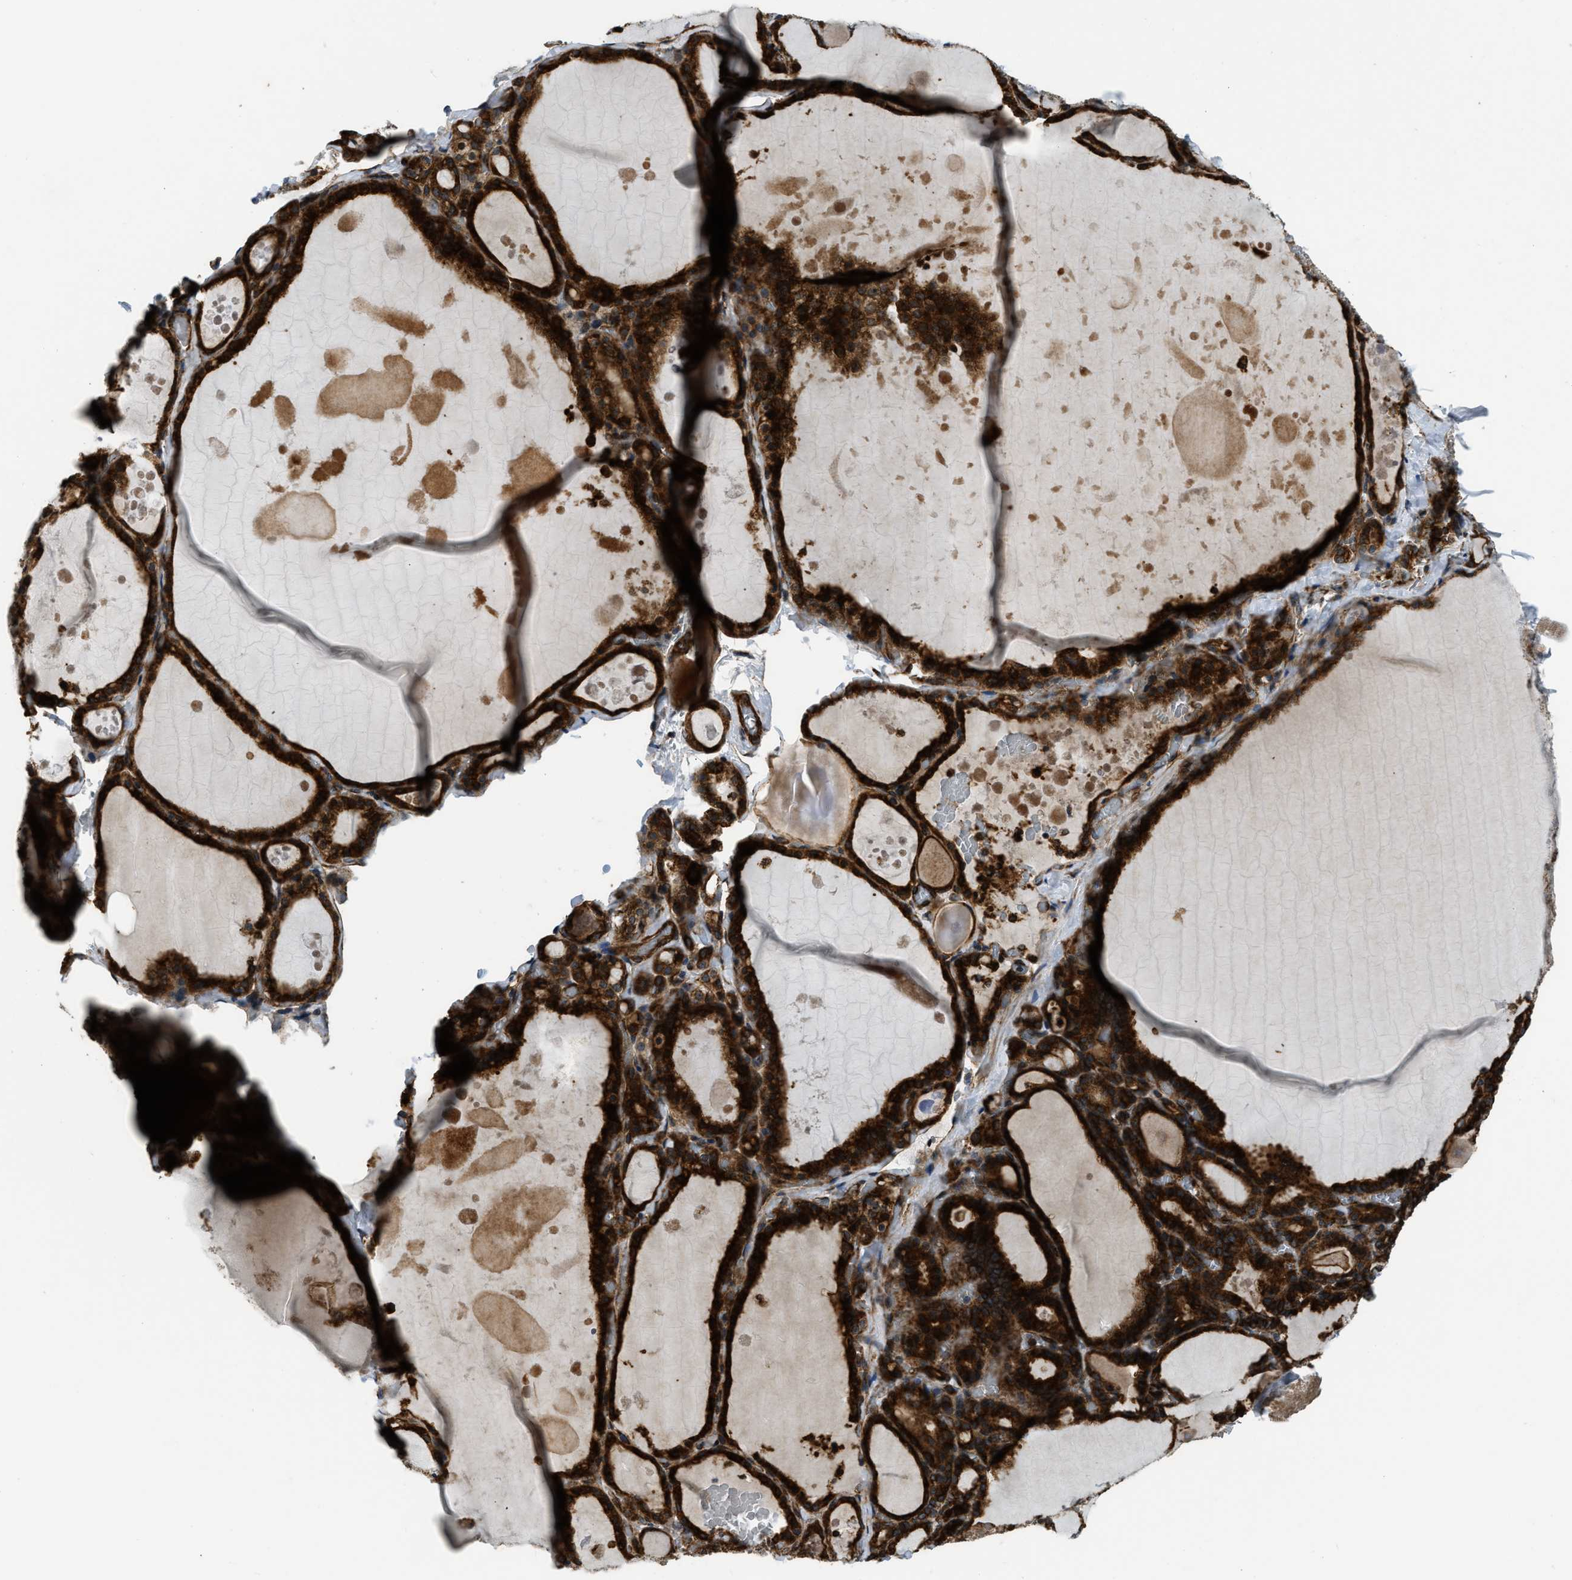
{"staining": {"intensity": "strong", "quantity": ">75%", "location": "cytoplasmic/membranous"}, "tissue": "thyroid gland", "cell_type": "Glandular cells", "image_type": "normal", "snomed": [{"axis": "morphology", "description": "Normal tissue, NOS"}, {"axis": "topography", "description": "Thyroid gland"}], "caption": "This photomicrograph reveals IHC staining of benign thyroid gland, with high strong cytoplasmic/membranous staining in about >75% of glandular cells.", "gene": "GSDME", "patient": {"sex": "male", "age": 56}}